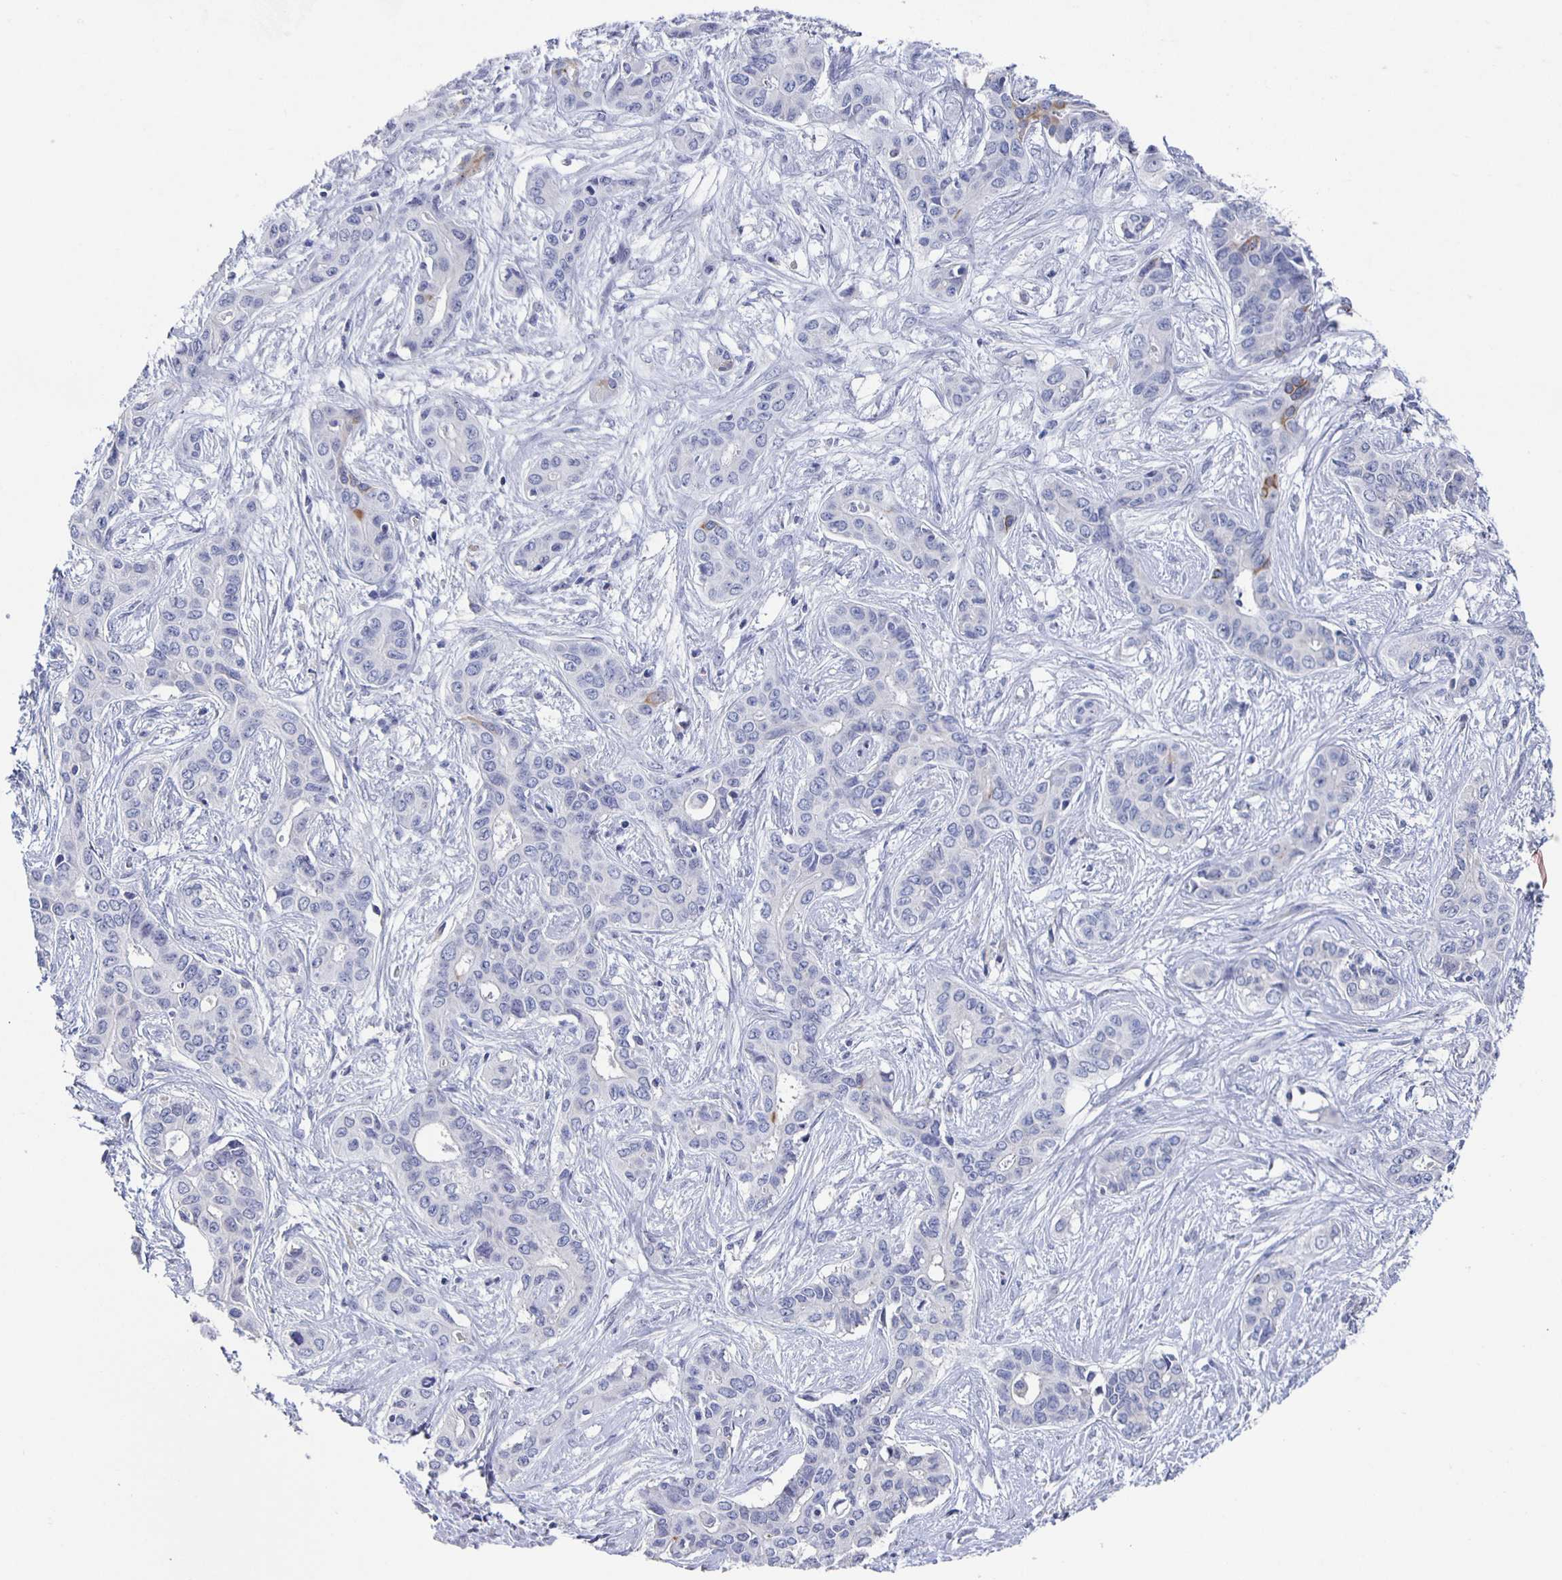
{"staining": {"intensity": "negative", "quantity": "none", "location": "none"}, "tissue": "liver cancer", "cell_type": "Tumor cells", "image_type": "cancer", "snomed": [{"axis": "morphology", "description": "Cholangiocarcinoma"}, {"axis": "topography", "description": "Liver"}], "caption": "Tumor cells are negative for brown protein staining in liver cancer (cholangiocarcinoma).", "gene": "CCDC17", "patient": {"sex": "female", "age": 65}}